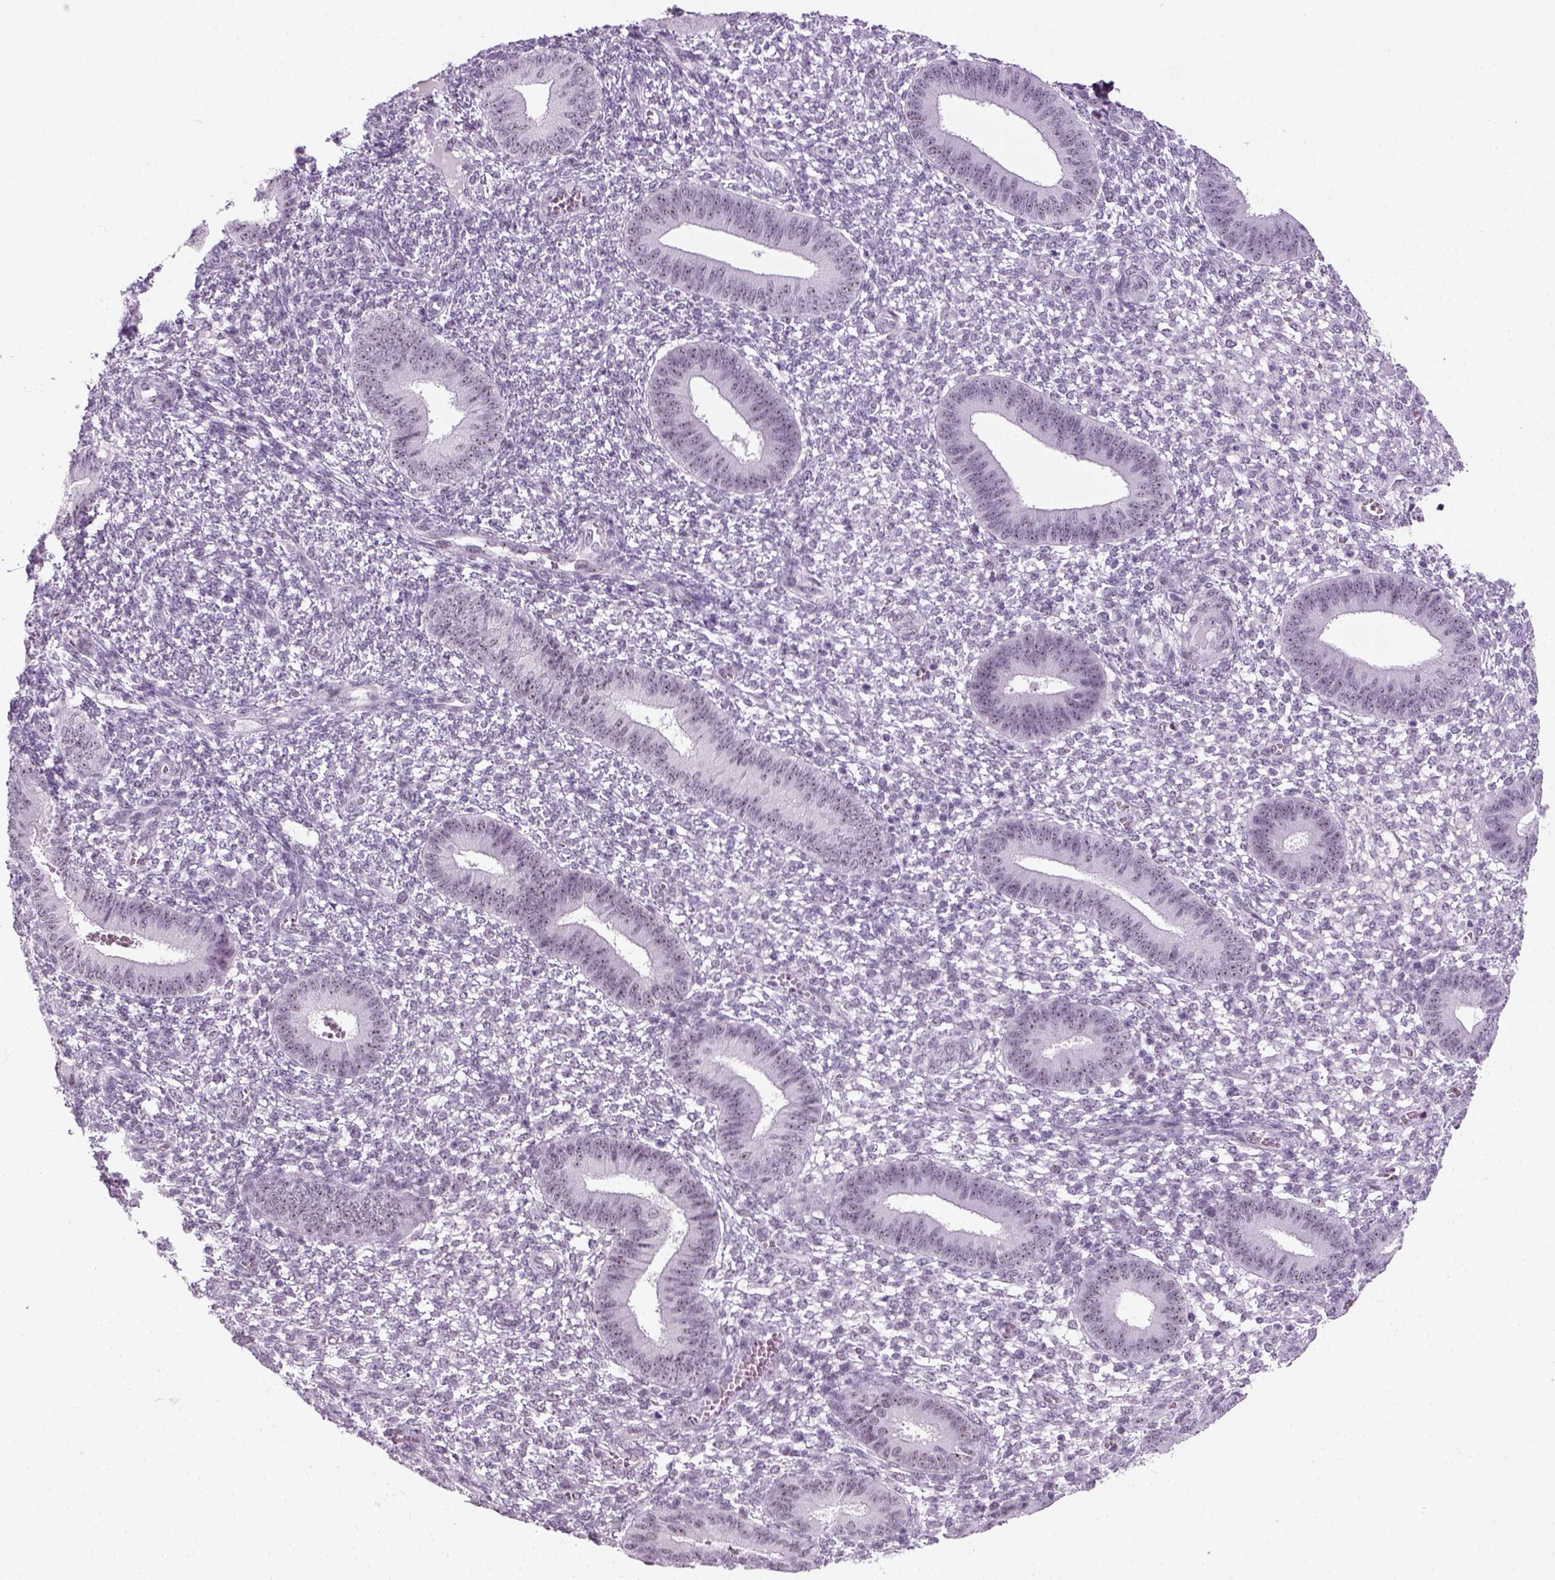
{"staining": {"intensity": "negative", "quantity": "none", "location": "none"}, "tissue": "endometrium", "cell_type": "Cells in endometrial stroma", "image_type": "normal", "snomed": [{"axis": "morphology", "description": "Normal tissue, NOS"}, {"axis": "topography", "description": "Endometrium"}], "caption": "This is a image of immunohistochemistry staining of benign endometrium, which shows no positivity in cells in endometrial stroma.", "gene": "ZNF865", "patient": {"sex": "female", "age": 42}}